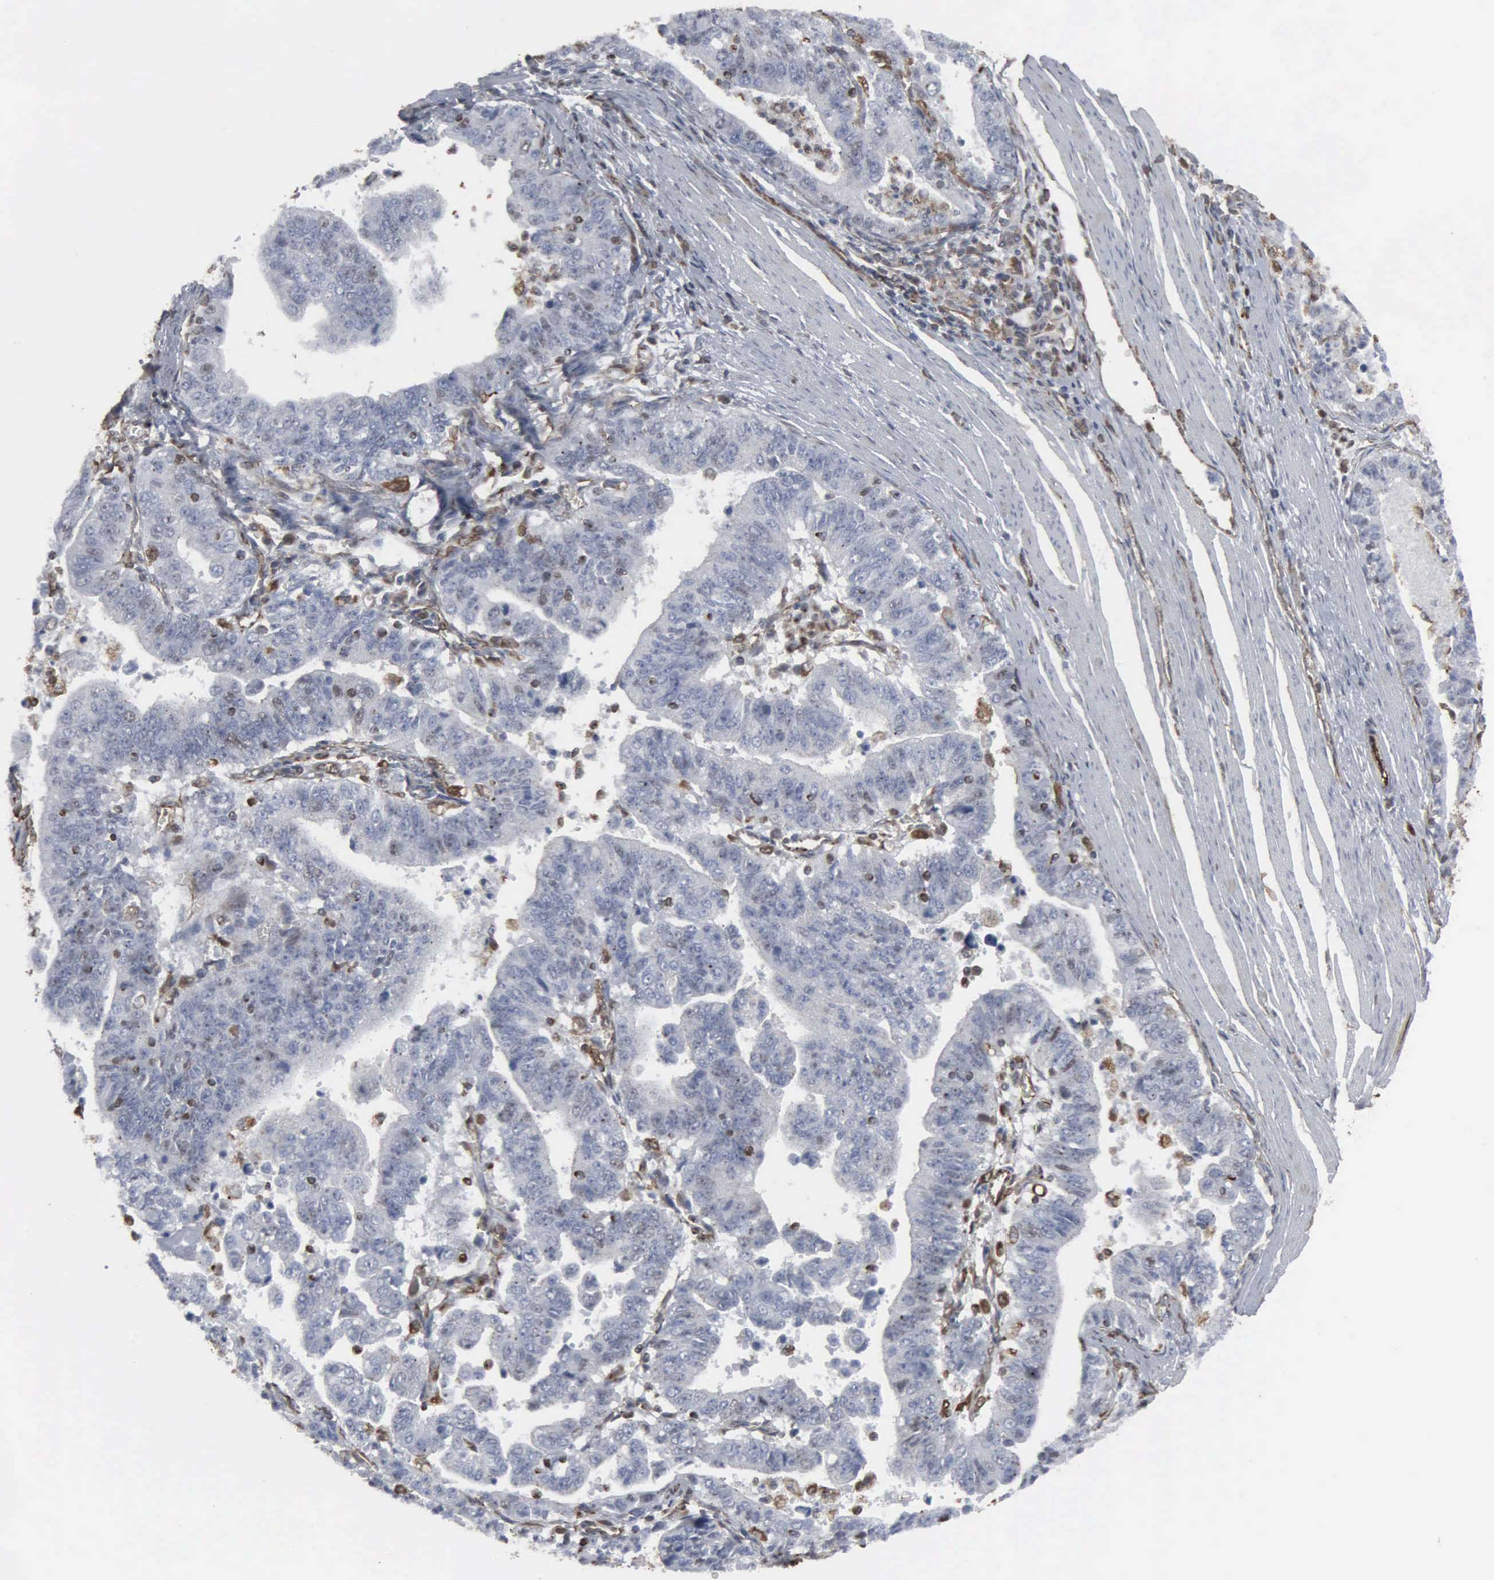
{"staining": {"intensity": "weak", "quantity": "<25%", "location": "nuclear"}, "tissue": "stomach cancer", "cell_type": "Tumor cells", "image_type": "cancer", "snomed": [{"axis": "morphology", "description": "Adenocarcinoma, NOS"}, {"axis": "topography", "description": "Stomach, upper"}], "caption": "Micrograph shows no significant protein expression in tumor cells of stomach cancer (adenocarcinoma).", "gene": "CCNE1", "patient": {"sex": "female", "age": 50}}